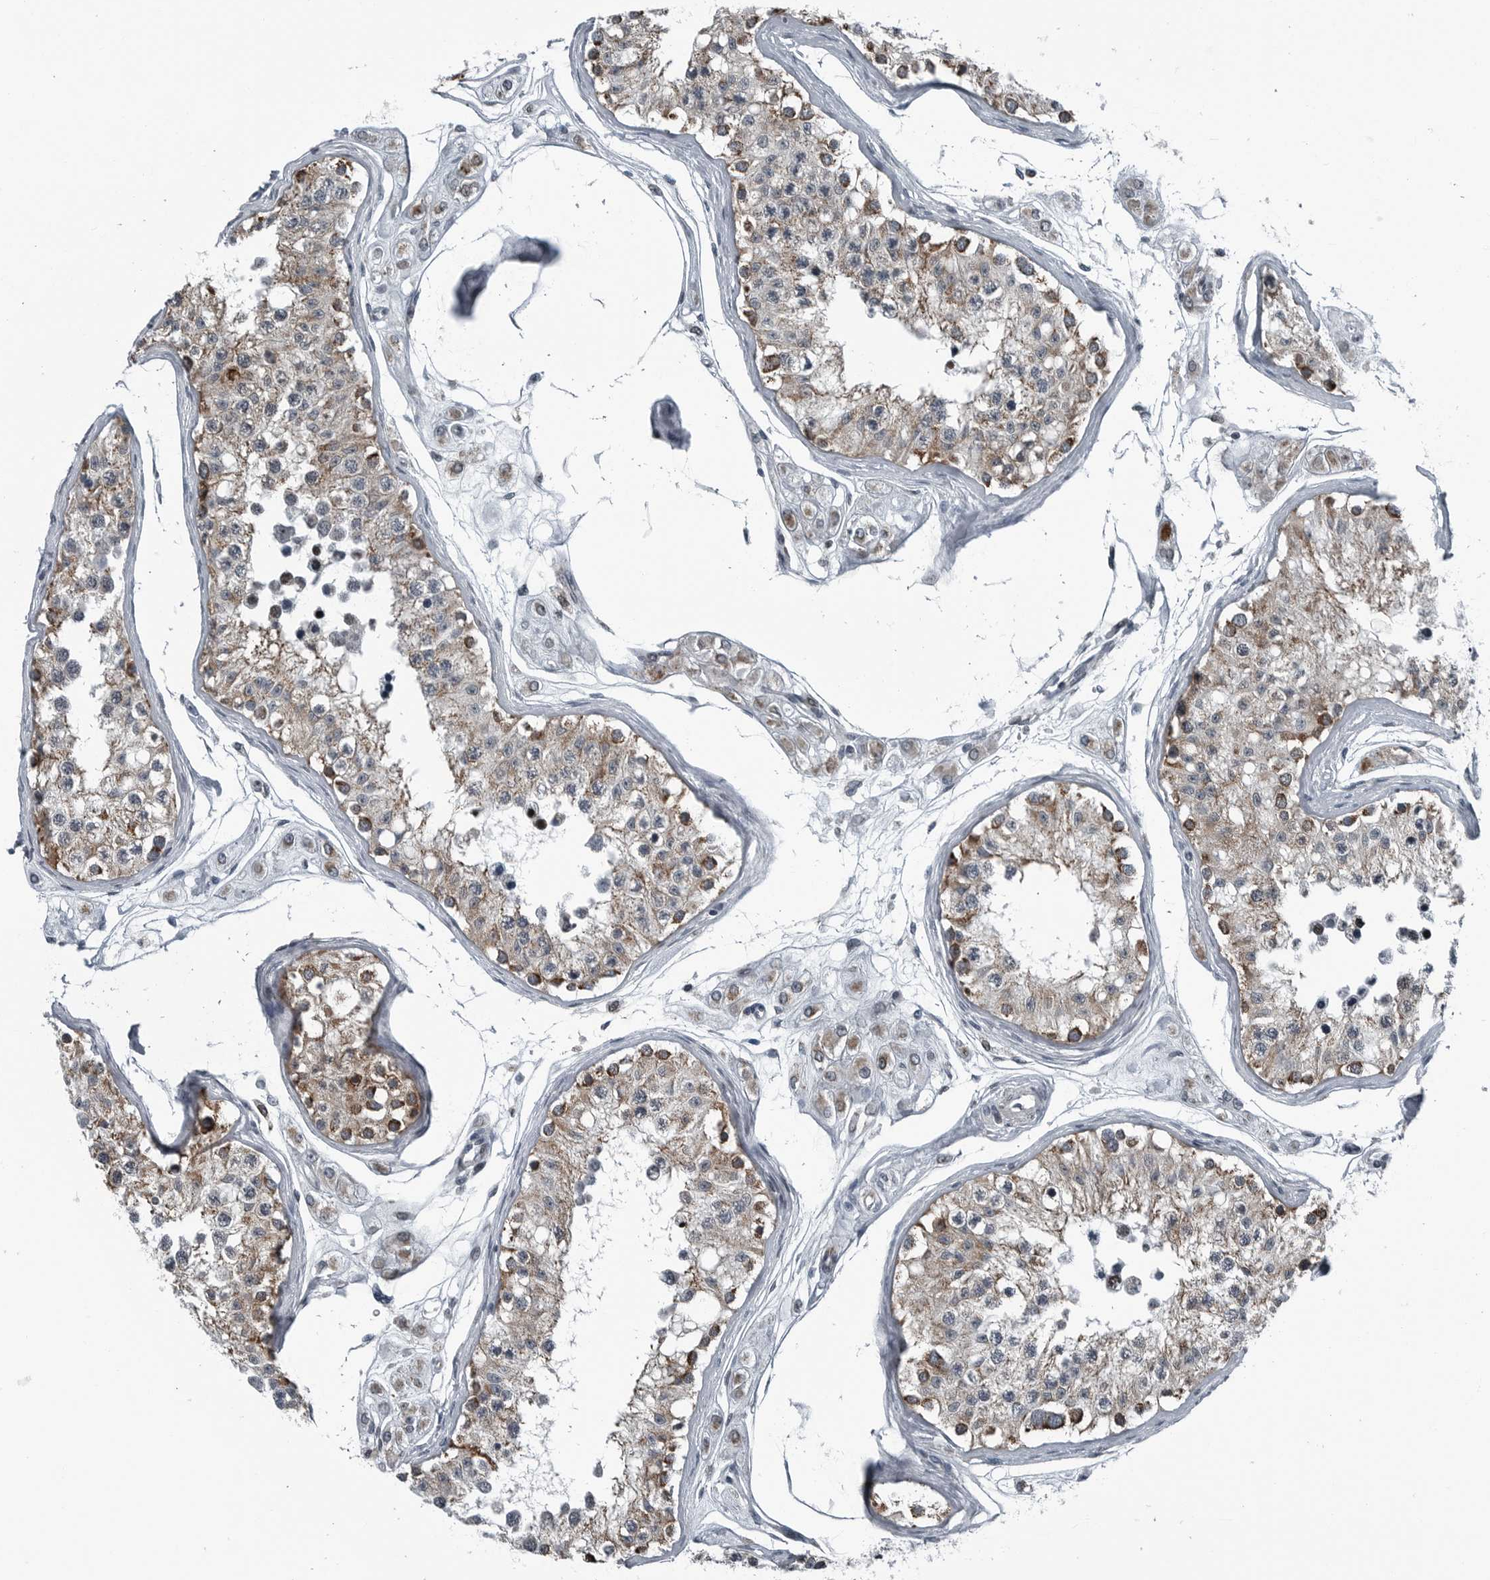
{"staining": {"intensity": "moderate", "quantity": ">75%", "location": "cytoplasmic/membranous"}, "tissue": "testis", "cell_type": "Cells in seminiferous ducts", "image_type": "normal", "snomed": [{"axis": "morphology", "description": "Normal tissue, NOS"}, {"axis": "morphology", "description": "Adenocarcinoma, metastatic, NOS"}, {"axis": "topography", "description": "Testis"}], "caption": "DAB immunohistochemical staining of unremarkable human testis reveals moderate cytoplasmic/membranous protein staining in about >75% of cells in seminiferous ducts.", "gene": "GAK", "patient": {"sex": "male", "age": 26}}